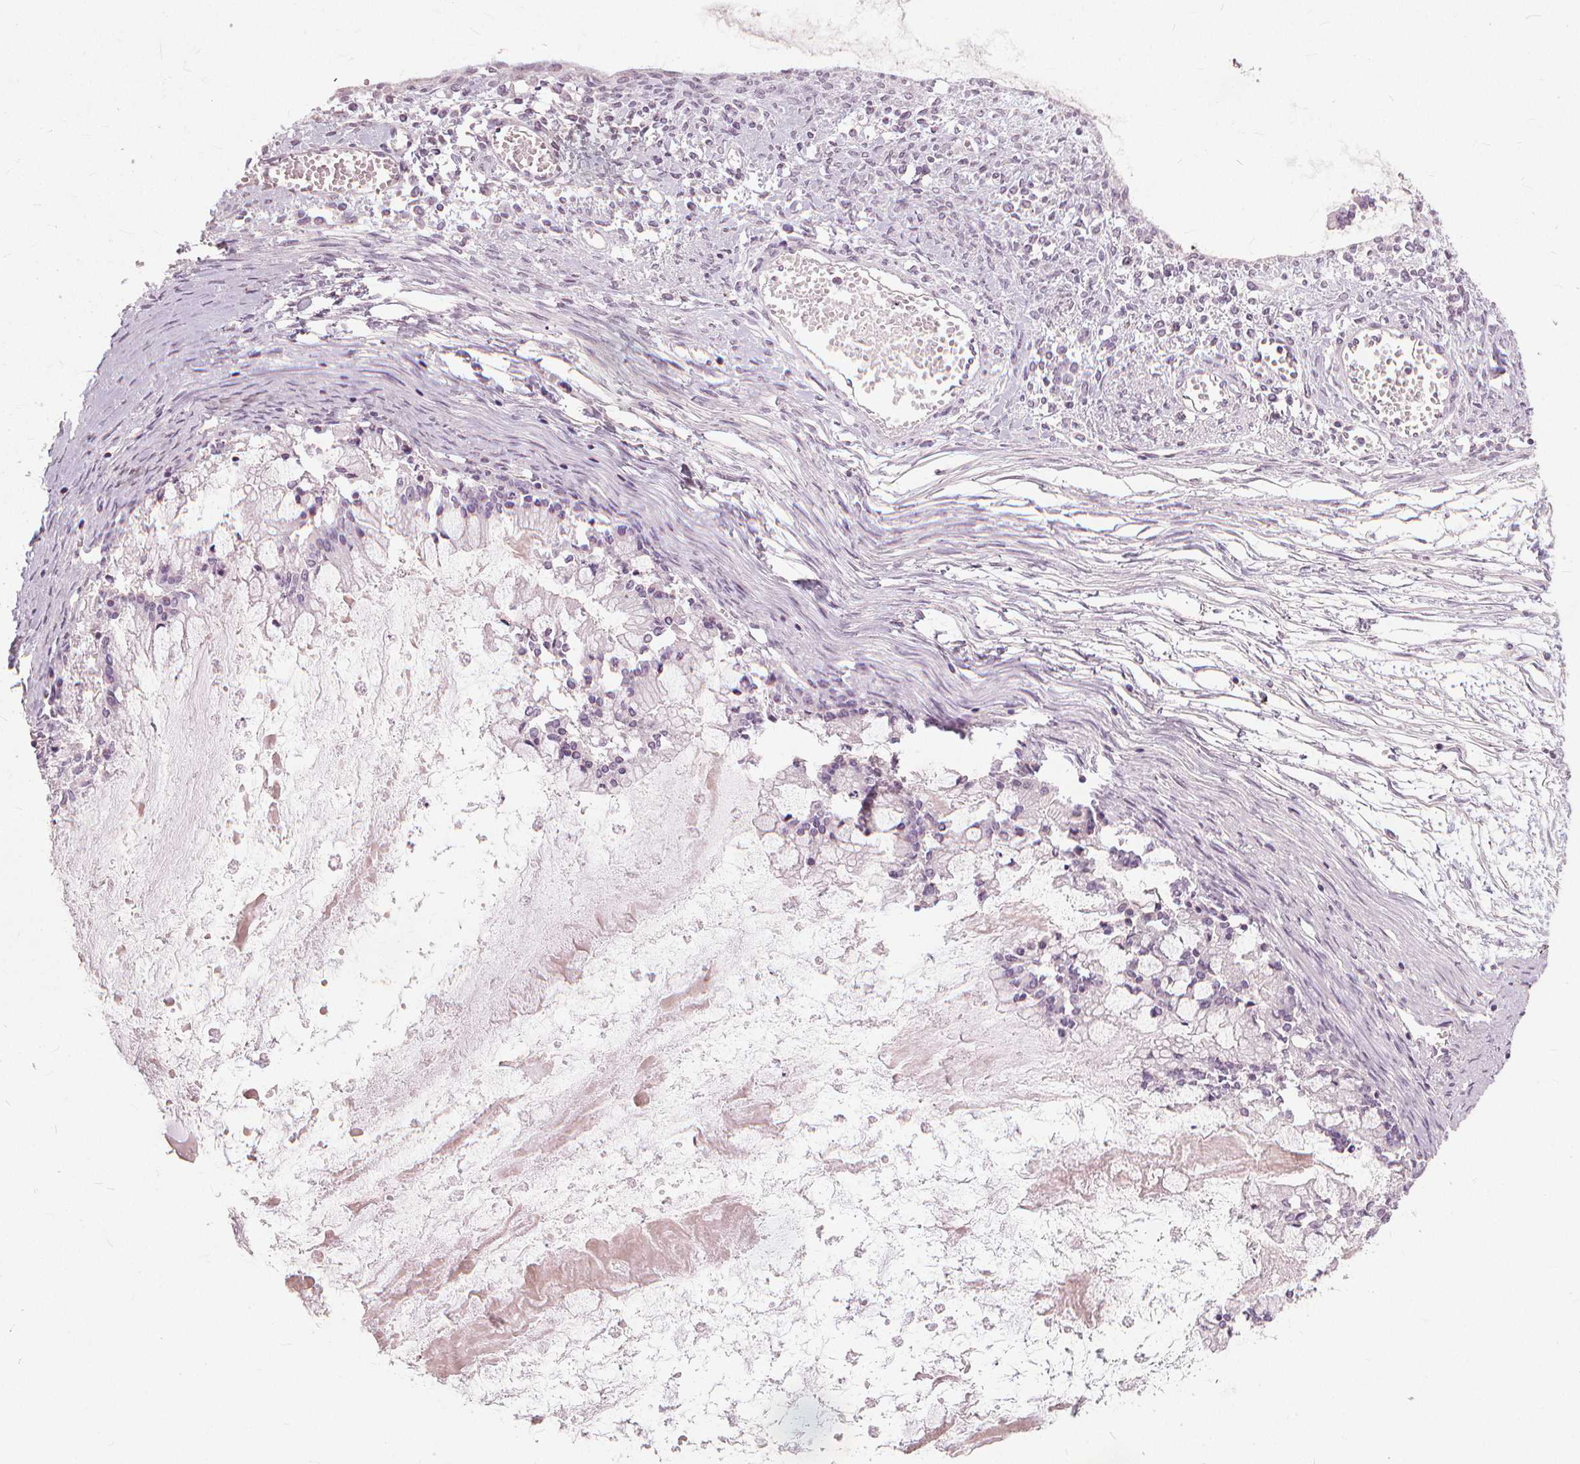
{"staining": {"intensity": "negative", "quantity": "none", "location": "none"}, "tissue": "ovarian cancer", "cell_type": "Tumor cells", "image_type": "cancer", "snomed": [{"axis": "morphology", "description": "Cystadenocarcinoma, mucinous, NOS"}, {"axis": "topography", "description": "Ovary"}], "caption": "An image of ovarian cancer stained for a protein displays no brown staining in tumor cells.", "gene": "SFTPD", "patient": {"sex": "female", "age": 67}}